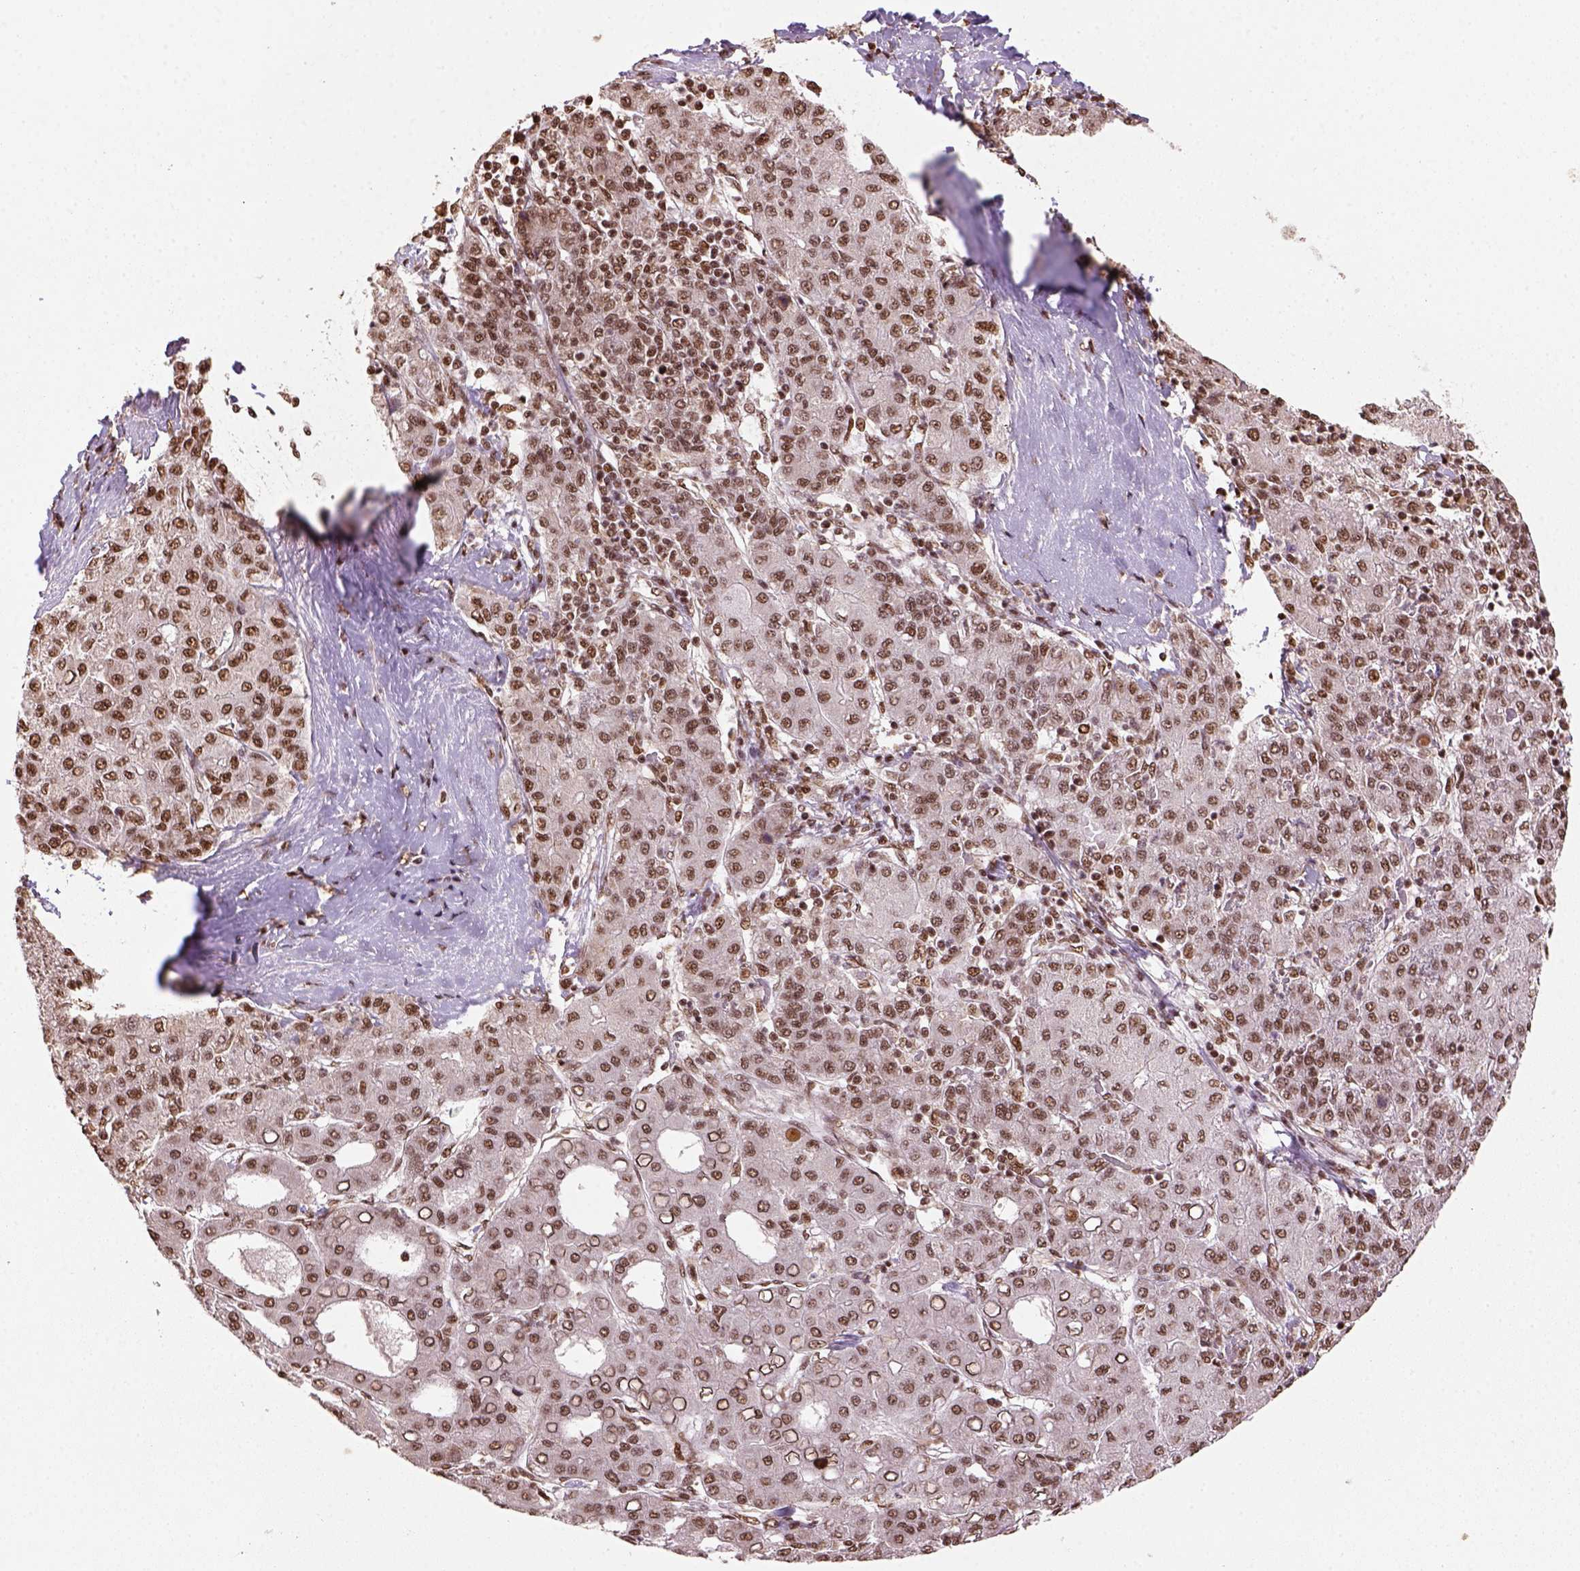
{"staining": {"intensity": "moderate", "quantity": ">75%", "location": "nuclear"}, "tissue": "liver cancer", "cell_type": "Tumor cells", "image_type": "cancer", "snomed": [{"axis": "morphology", "description": "Carcinoma, Hepatocellular, NOS"}, {"axis": "topography", "description": "Liver"}], "caption": "Tumor cells exhibit medium levels of moderate nuclear expression in approximately >75% of cells in hepatocellular carcinoma (liver).", "gene": "CCAR1", "patient": {"sex": "male", "age": 65}}